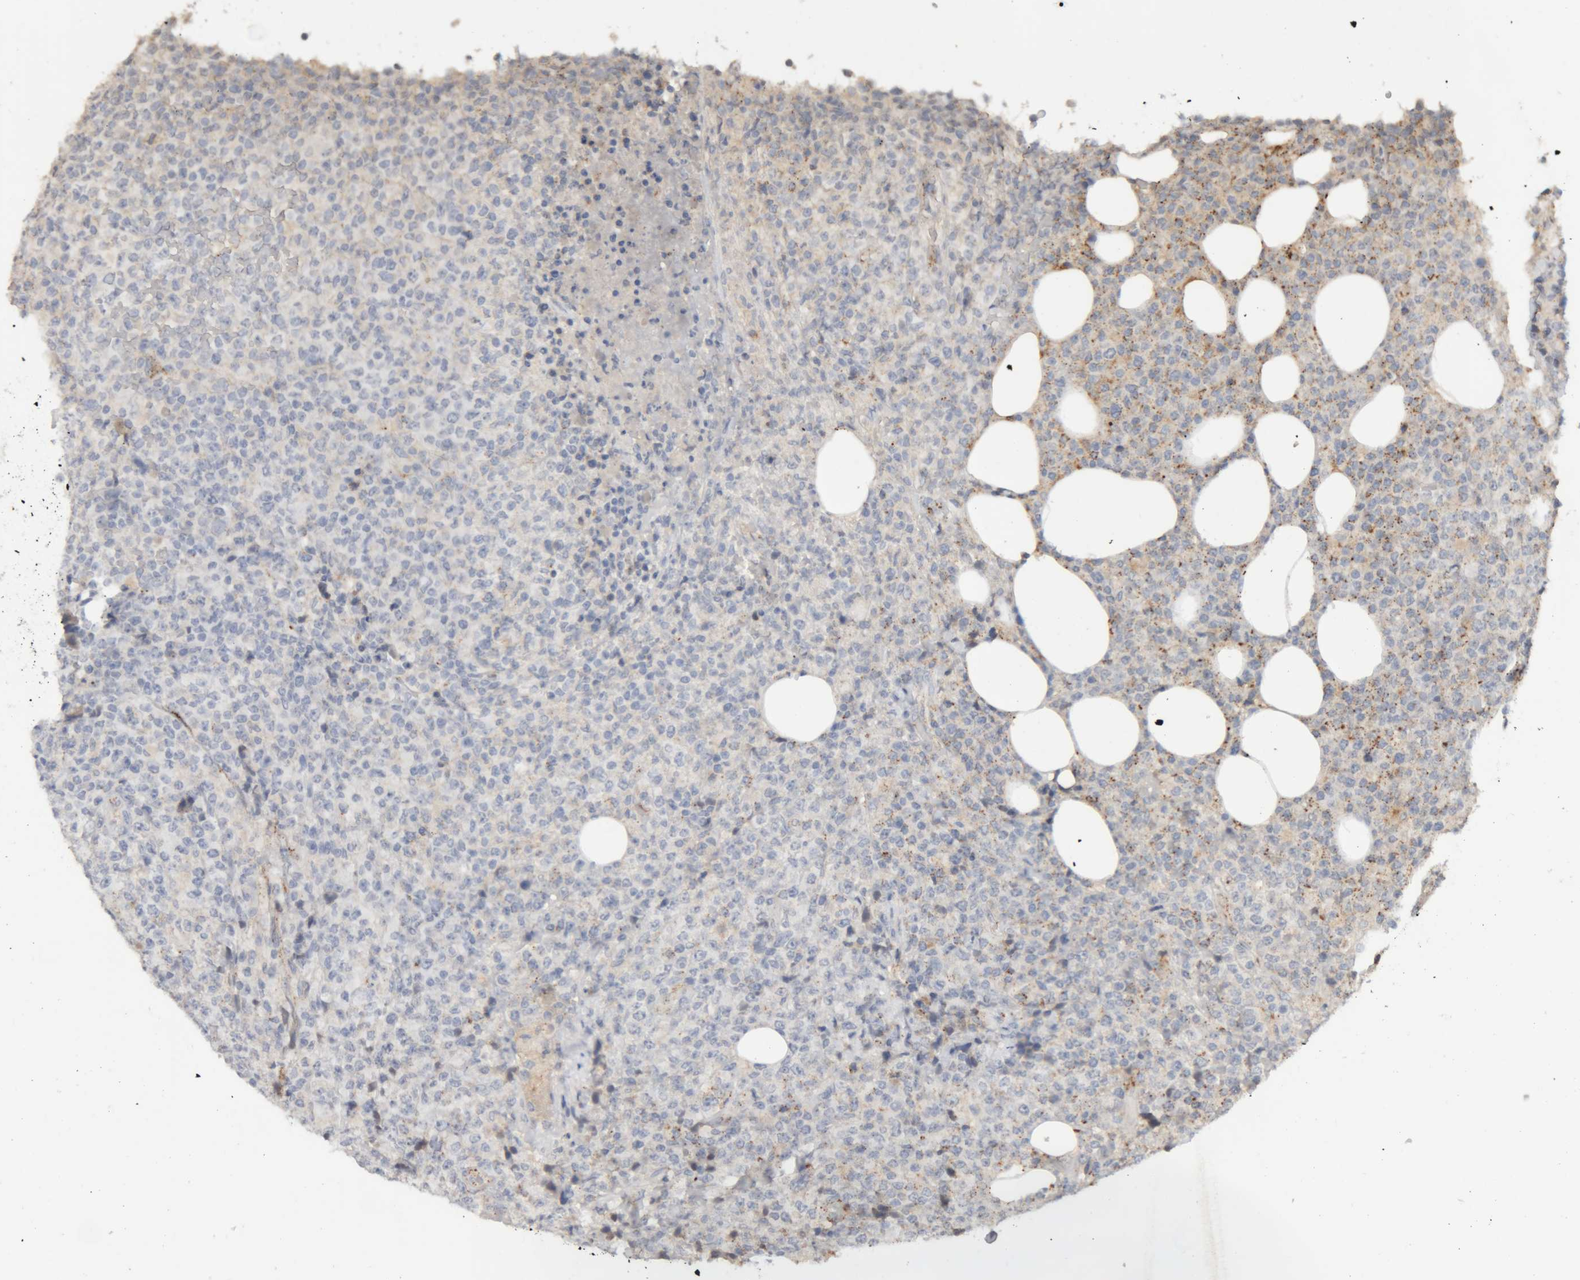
{"staining": {"intensity": "negative", "quantity": "none", "location": "none"}, "tissue": "lymphoma", "cell_type": "Tumor cells", "image_type": "cancer", "snomed": [{"axis": "morphology", "description": "Malignant lymphoma, non-Hodgkin's type, High grade"}, {"axis": "topography", "description": "Lymph node"}], "caption": "Tumor cells show no significant positivity in lymphoma.", "gene": "ARSA", "patient": {"sex": "male", "age": 13}}